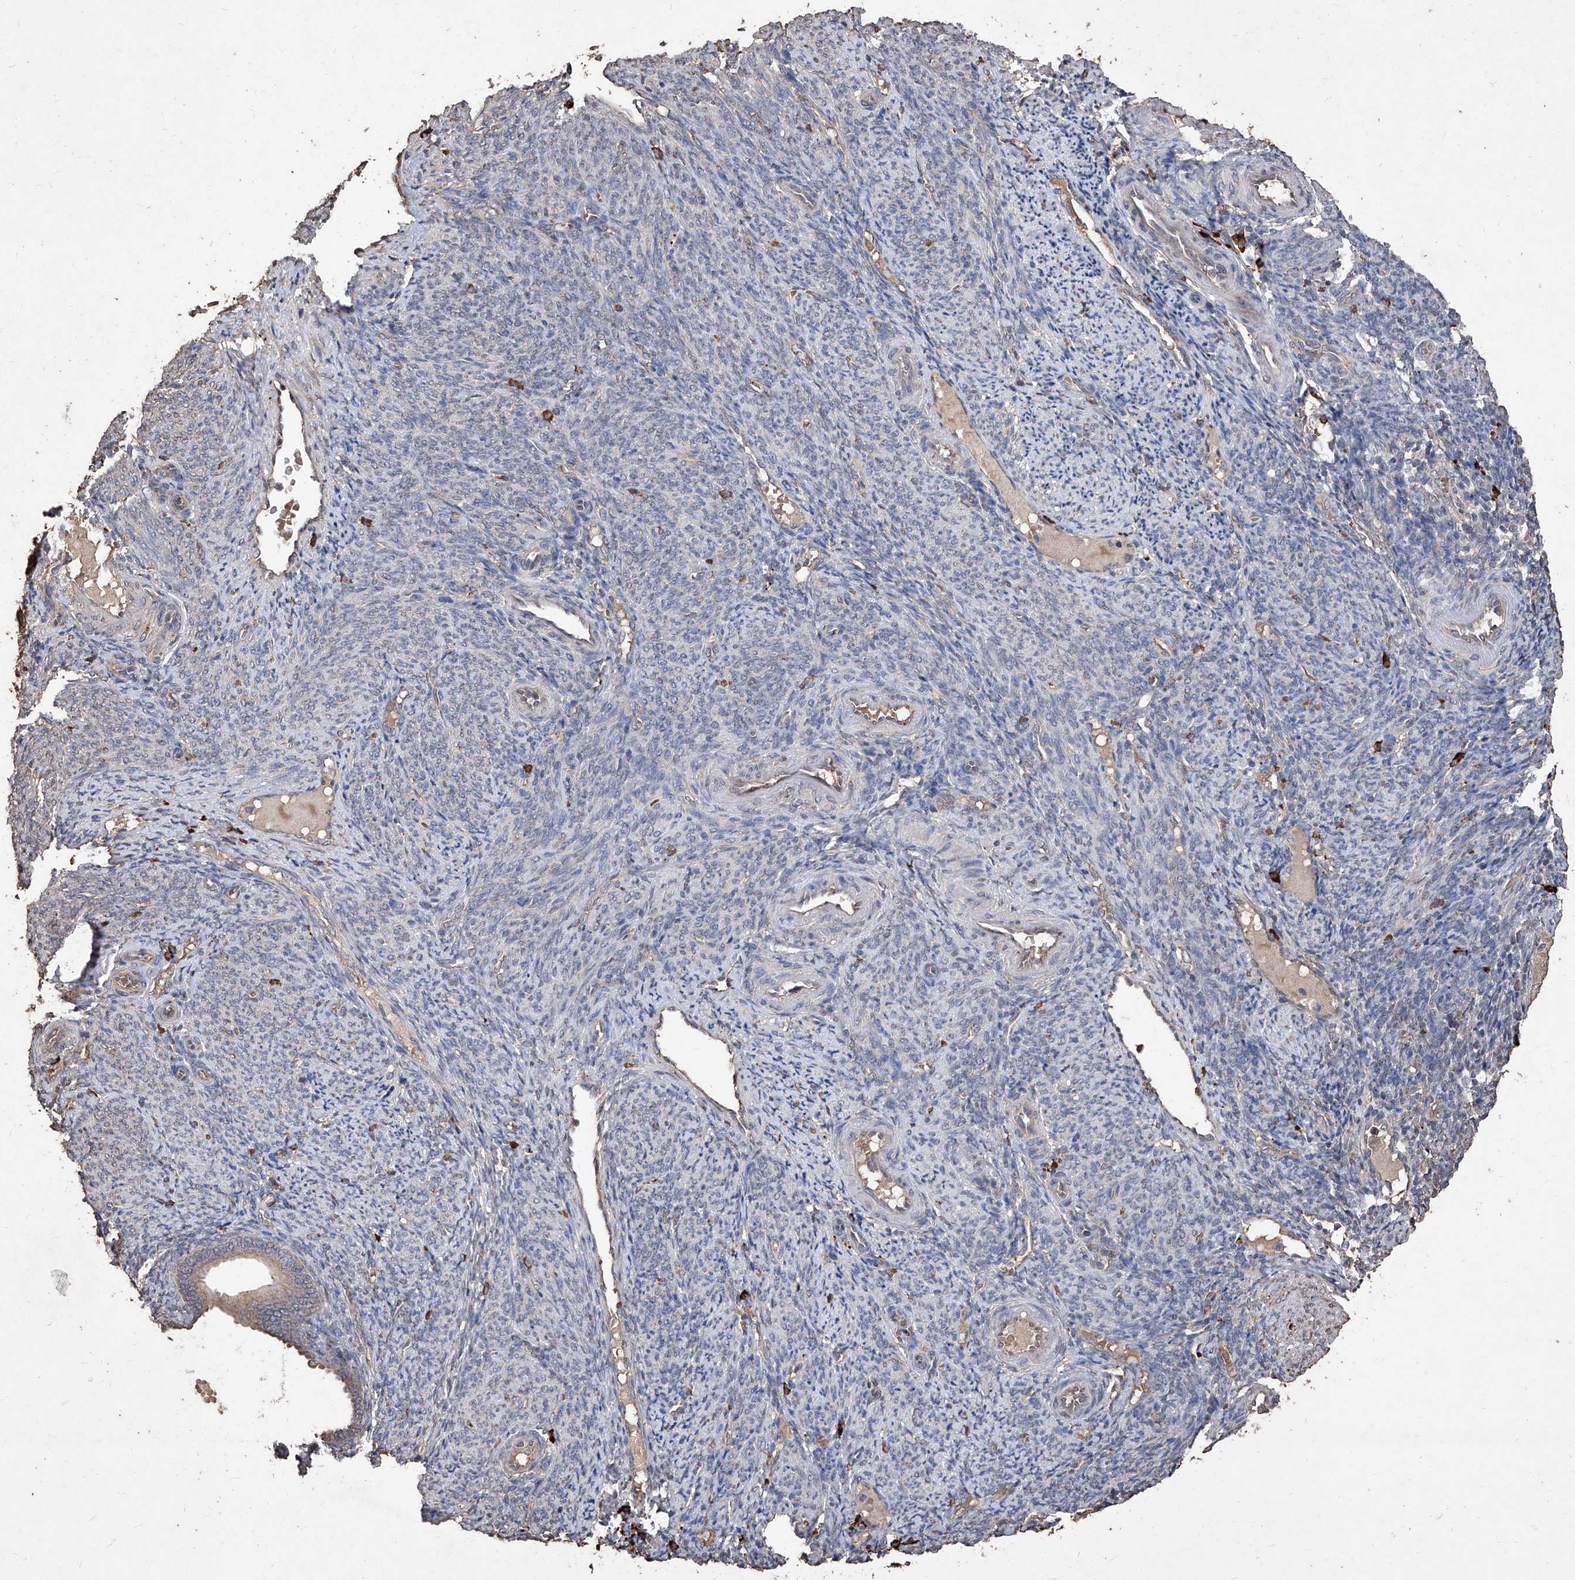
{"staining": {"intensity": "weak", "quantity": ">75%", "location": "cytoplasmic/membranous"}, "tissue": "endometrial cancer", "cell_type": "Tumor cells", "image_type": "cancer", "snomed": [{"axis": "morphology", "description": "Adenocarcinoma, NOS"}, {"axis": "topography", "description": "Endometrium"}], "caption": "Protein staining by IHC shows weak cytoplasmic/membranous expression in approximately >75% of tumor cells in endometrial adenocarcinoma. The staining is performed using DAB brown chromogen to label protein expression. The nuclei are counter-stained blue using hematoxylin.", "gene": "EML1", "patient": {"sex": "female", "age": 58}}